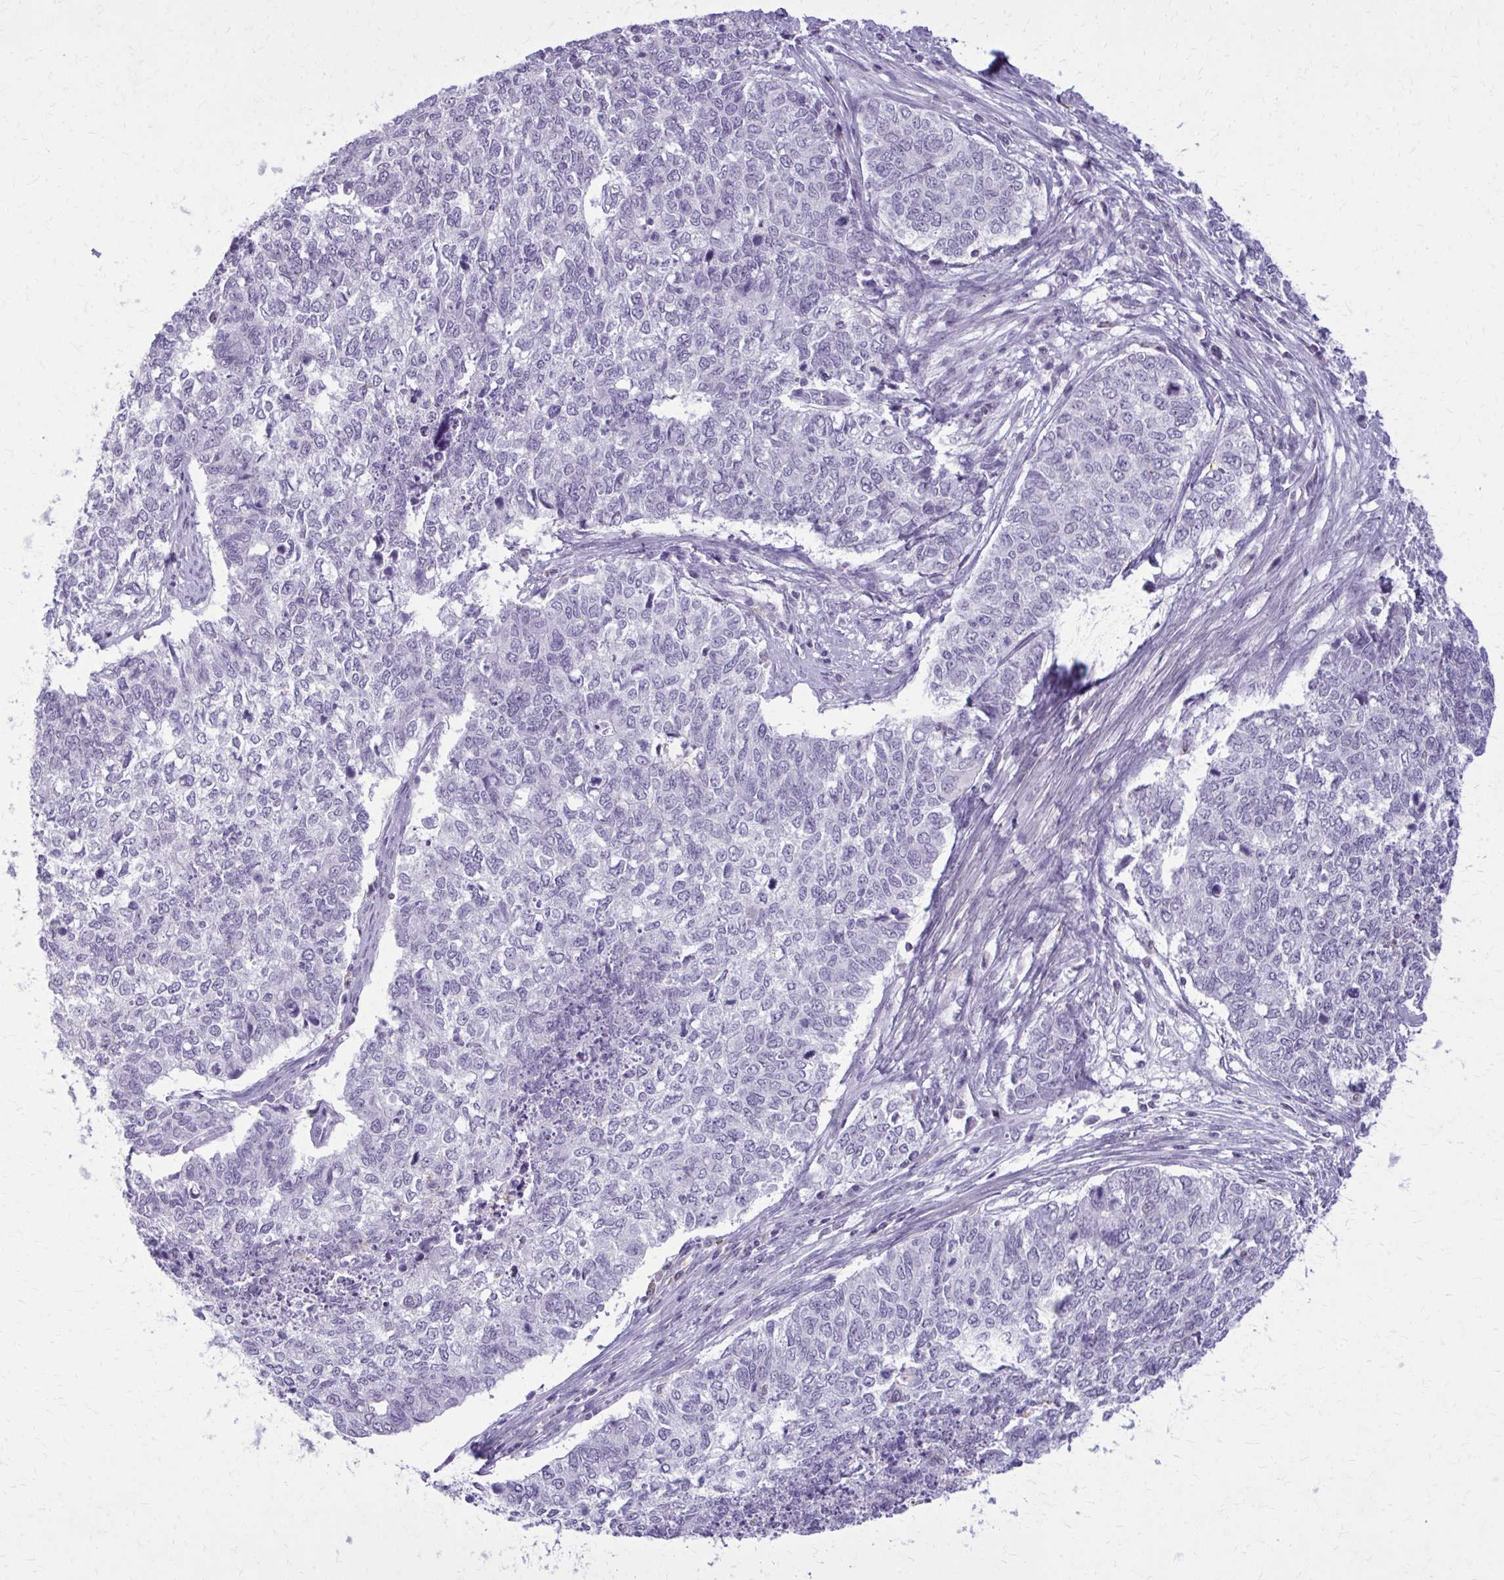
{"staining": {"intensity": "negative", "quantity": "none", "location": "none"}, "tissue": "cervical cancer", "cell_type": "Tumor cells", "image_type": "cancer", "snomed": [{"axis": "morphology", "description": "Adenocarcinoma, NOS"}, {"axis": "topography", "description": "Cervix"}], "caption": "High power microscopy histopathology image of an immunohistochemistry (IHC) histopathology image of cervical cancer, revealing no significant positivity in tumor cells. The staining was performed using DAB (3,3'-diaminobenzidine) to visualize the protein expression in brown, while the nuclei were stained in blue with hematoxylin (Magnification: 20x).", "gene": "CARD9", "patient": {"sex": "female", "age": 63}}